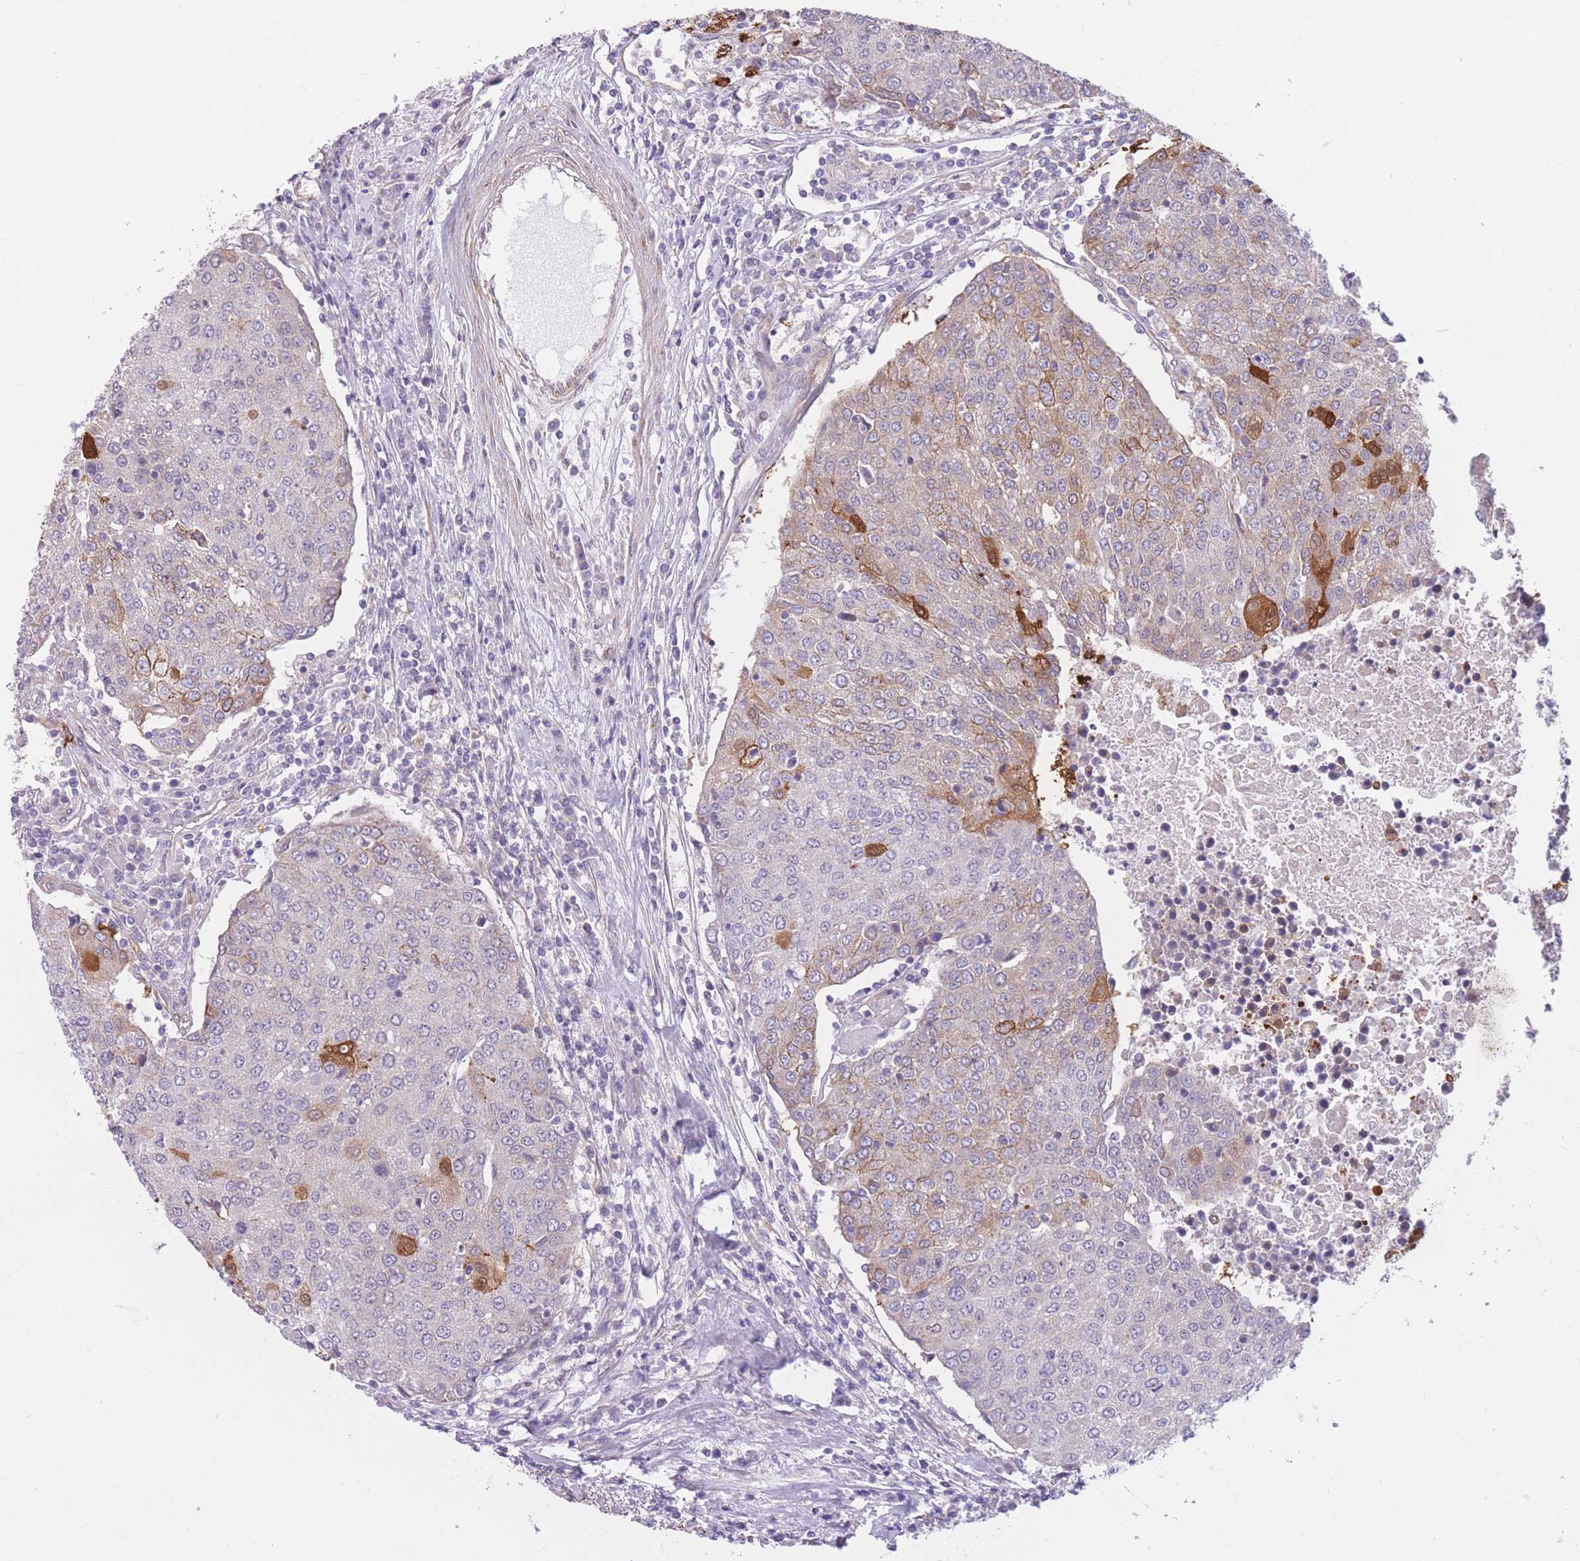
{"staining": {"intensity": "strong", "quantity": "<25%", "location": "cytoplasmic/membranous"}, "tissue": "urothelial cancer", "cell_type": "Tumor cells", "image_type": "cancer", "snomed": [{"axis": "morphology", "description": "Urothelial carcinoma, High grade"}, {"axis": "topography", "description": "Urinary bladder"}], "caption": "Strong cytoplasmic/membranous positivity is appreciated in about <25% of tumor cells in high-grade urothelial carcinoma. Nuclei are stained in blue.", "gene": "SERPINB3", "patient": {"sex": "female", "age": 85}}